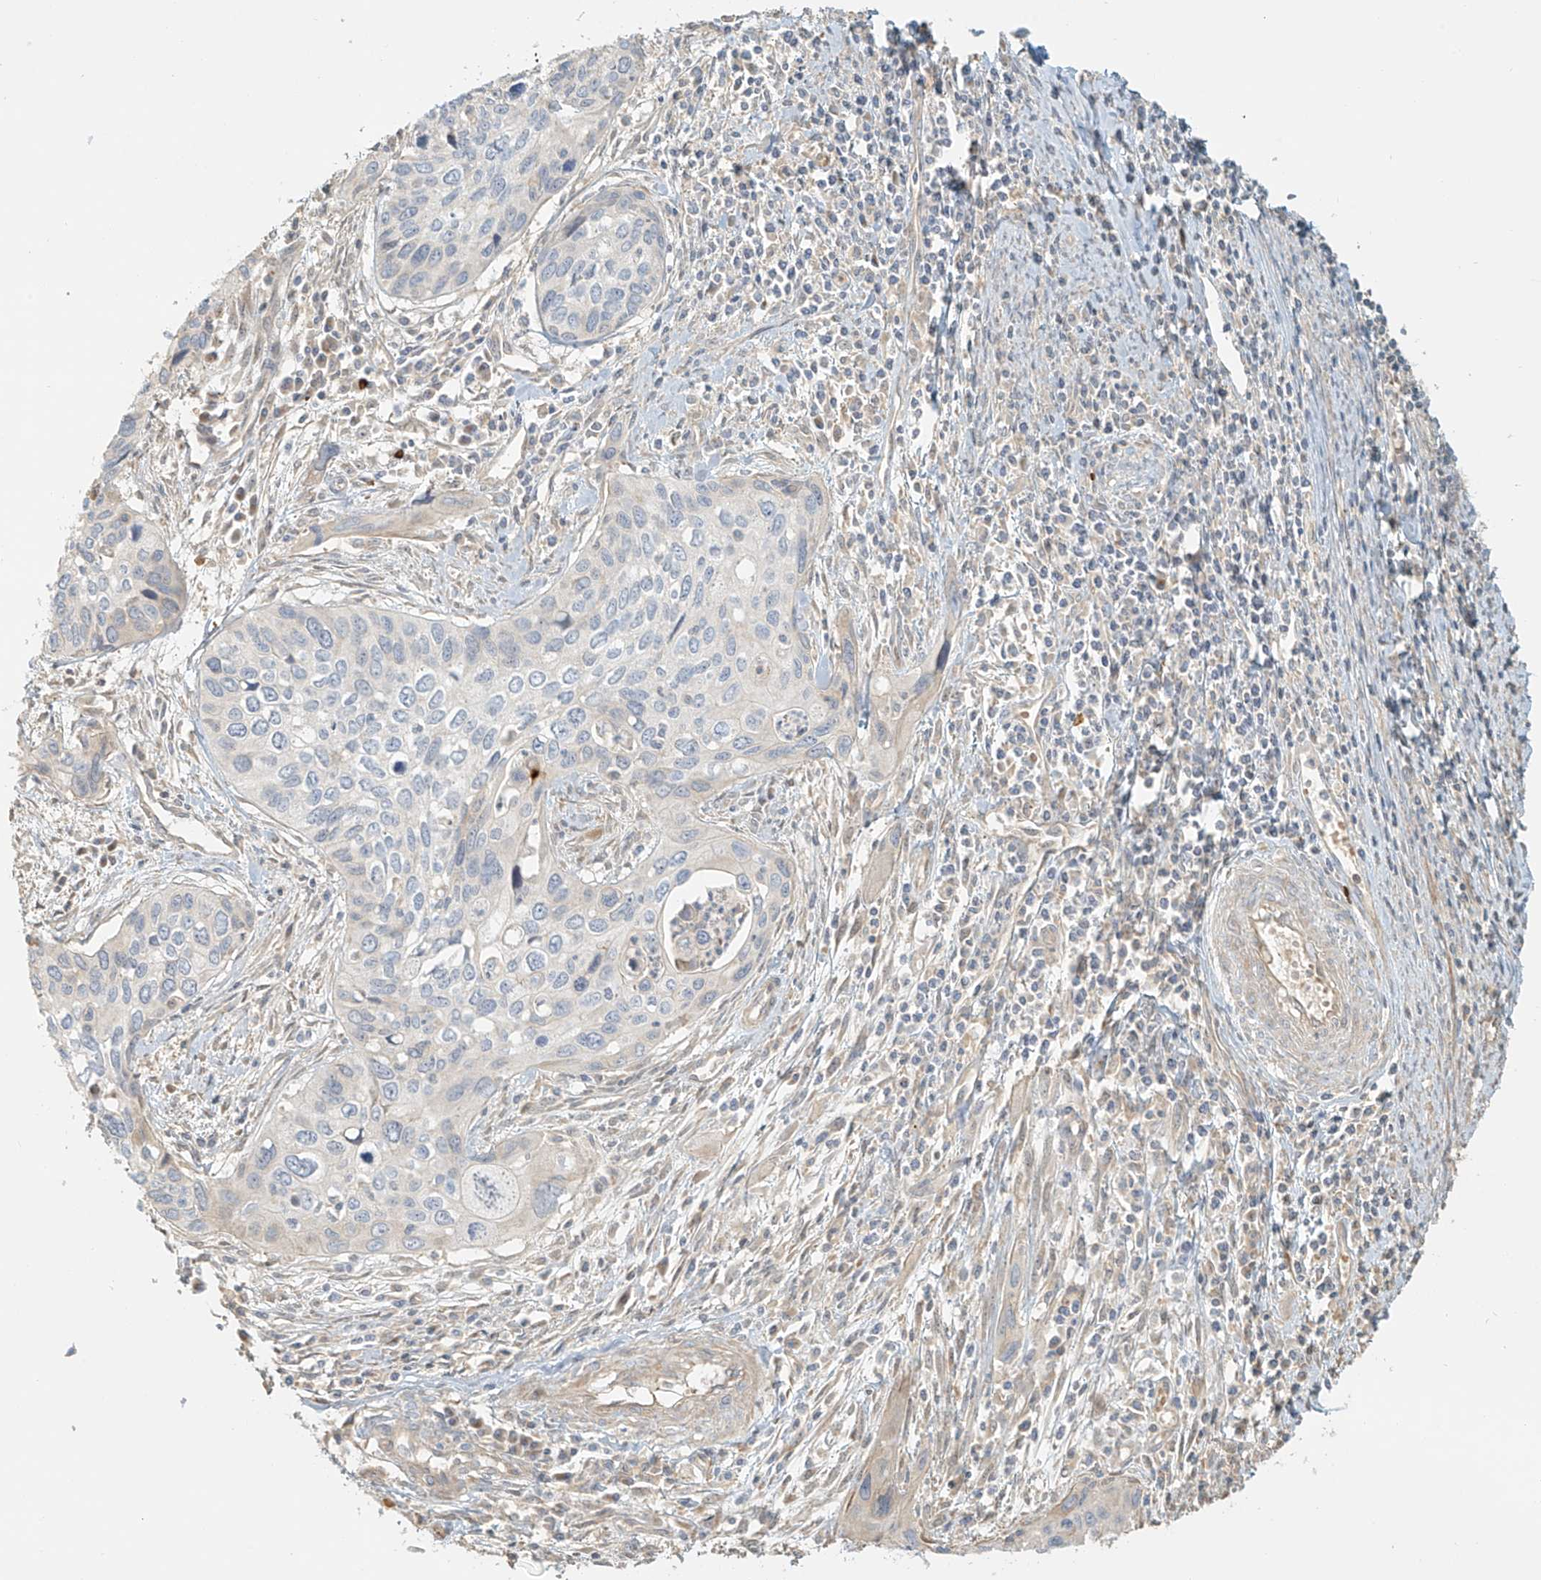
{"staining": {"intensity": "negative", "quantity": "none", "location": "none"}, "tissue": "cervical cancer", "cell_type": "Tumor cells", "image_type": "cancer", "snomed": [{"axis": "morphology", "description": "Squamous cell carcinoma, NOS"}, {"axis": "topography", "description": "Cervix"}], "caption": "This is a image of immunohistochemistry (IHC) staining of cervical squamous cell carcinoma, which shows no expression in tumor cells. (DAB IHC with hematoxylin counter stain).", "gene": "UPK1B", "patient": {"sex": "female", "age": 55}}